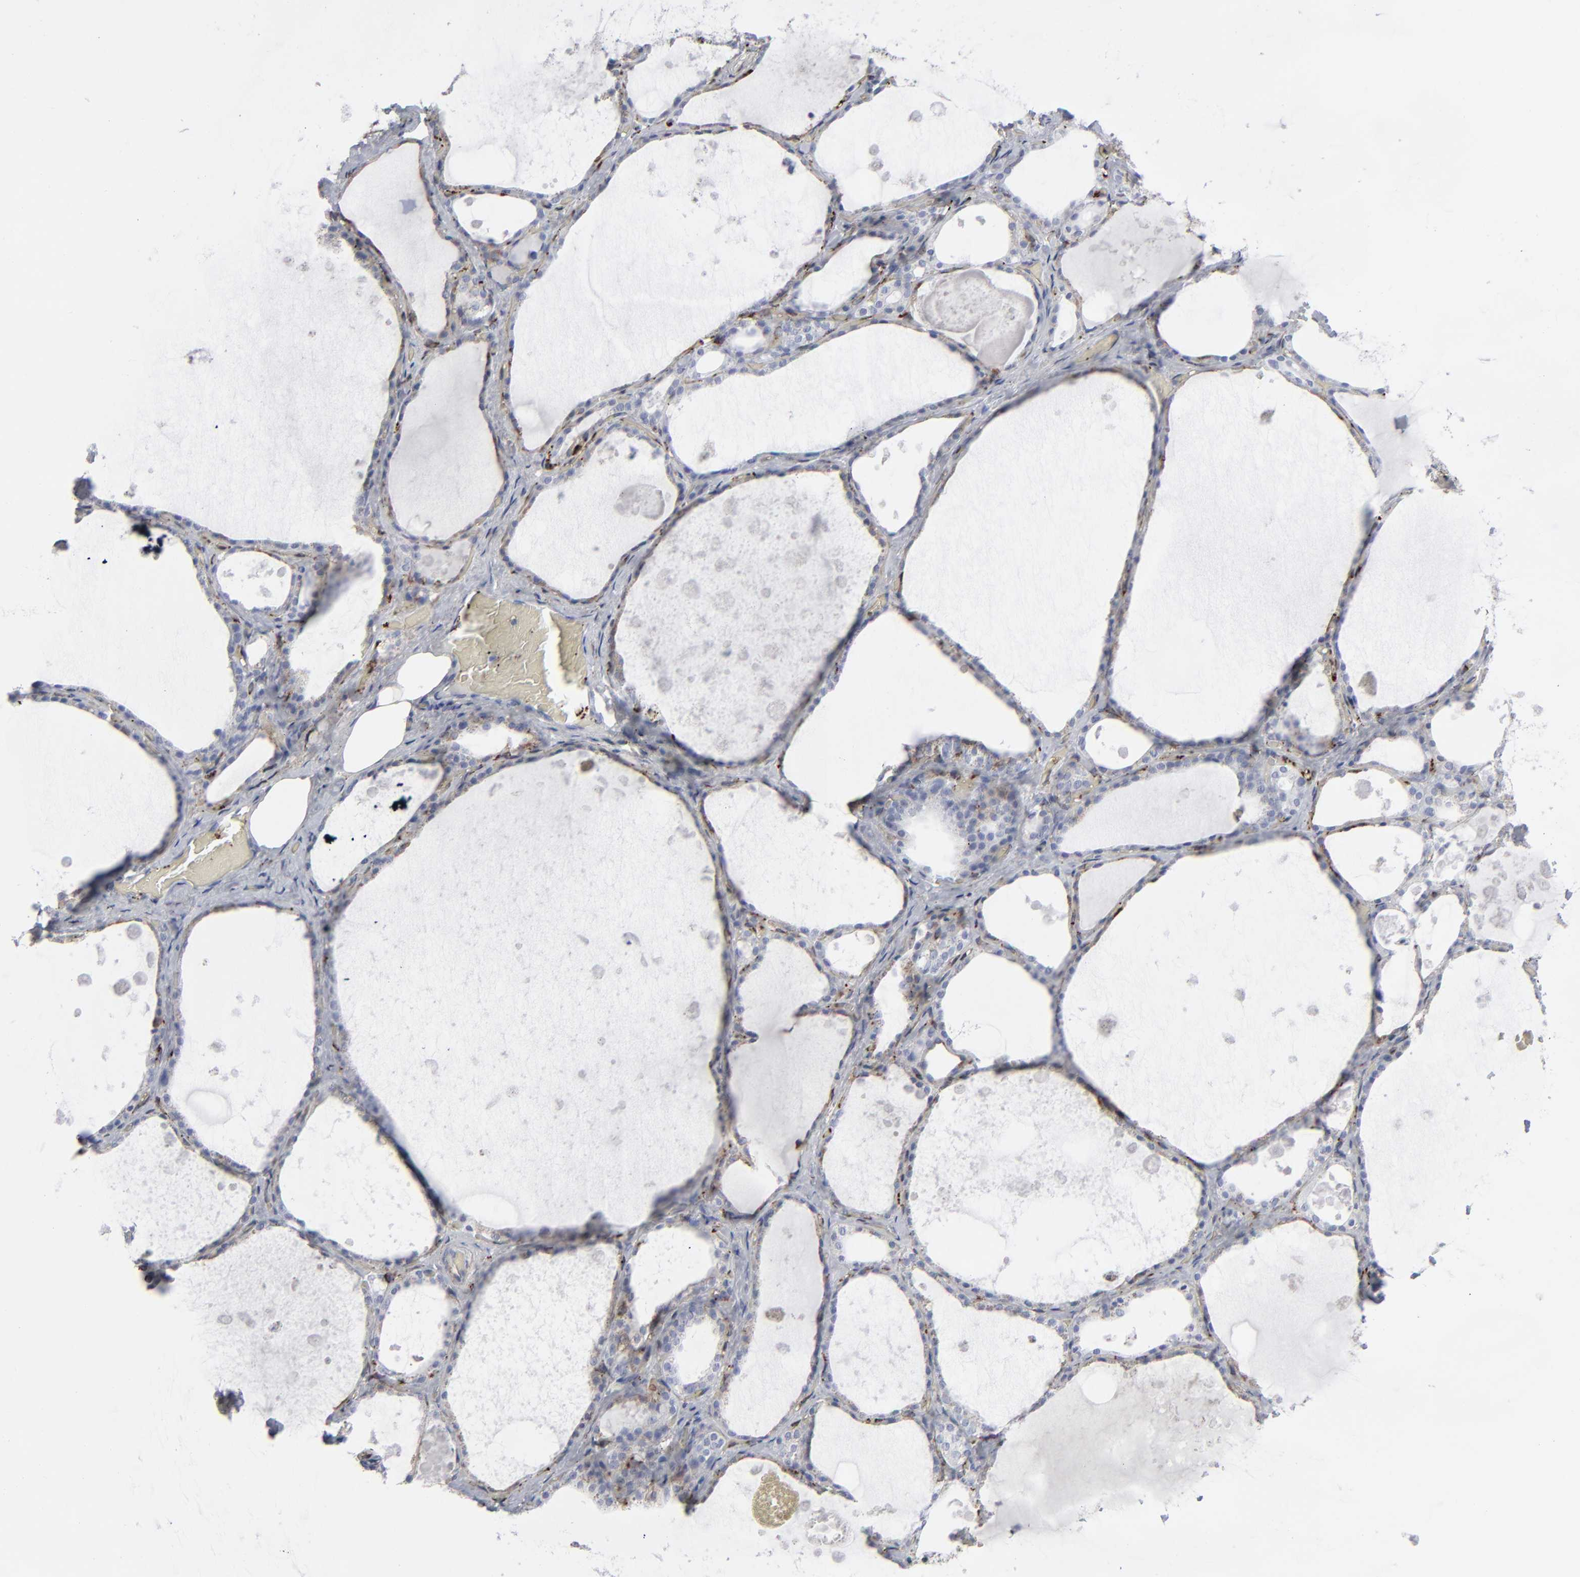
{"staining": {"intensity": "negative", "quantity": "none", "location": "none"}, "tissue": "thyroid gland", "cell_type": "Glandular cells", "image_type": "normal", "snomed": [{"axis": "morphology", "description": "Normal tissue, NOS"}, {"axis": "topography", "description": "Thyroid gland"}], "caption": "The micrograph exhibits no significant positivity in glandular cells of thyroid gland.", "gene": "SPARC", "patient": {"sex": "male", "age": 61}}